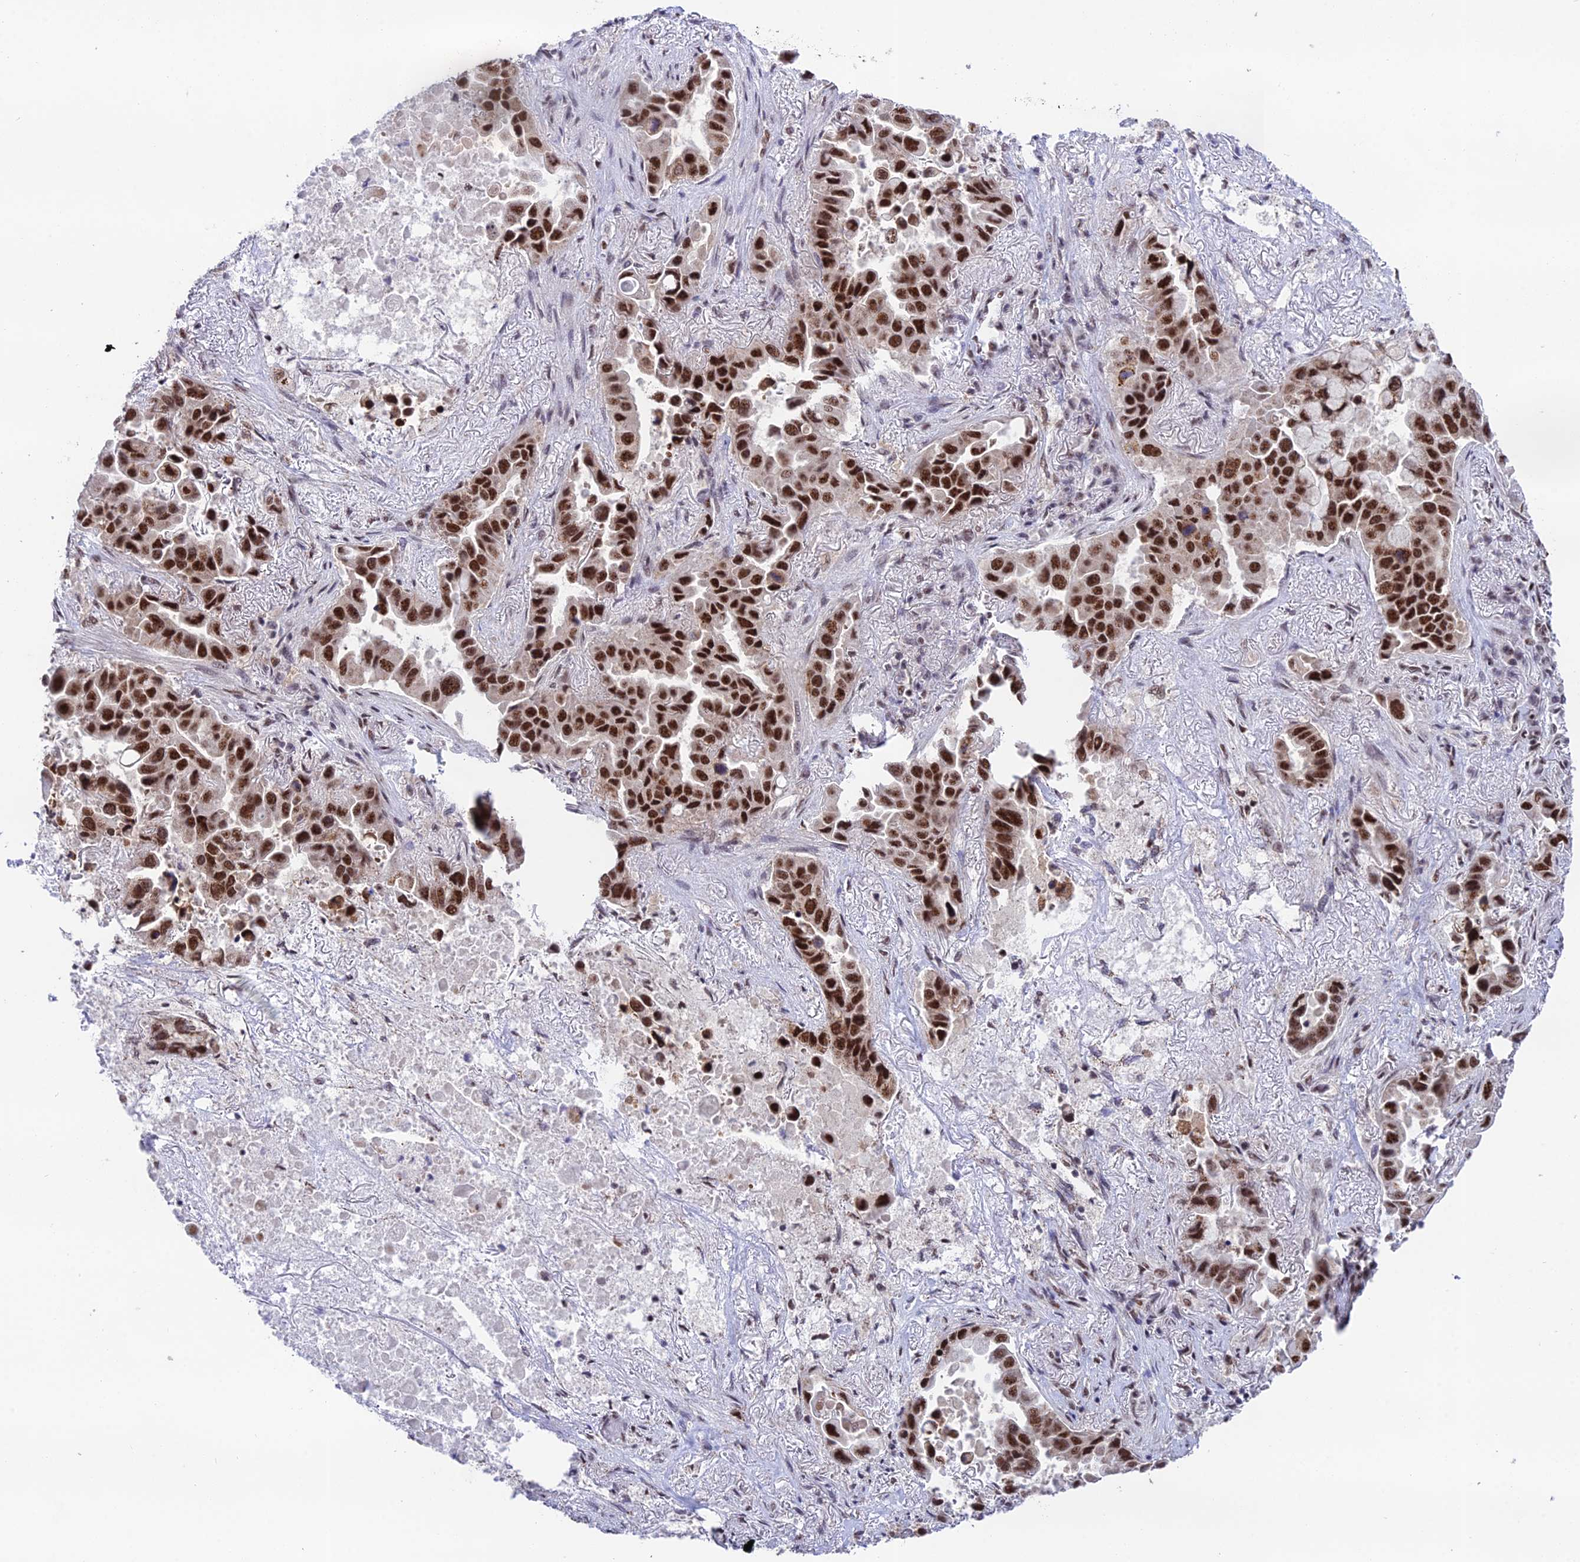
{"staining": {"intensity": "strong", "quantity": ">75%", "location": "nuclear"}, "tissue": "lung cancer", "cell_type": "Tumor cells", "image_type": "cancer", "snomed": [{"axis": "morphology", "description": "Adenocarcinoma, NOS"}, {"axis": "topography", "description": "Lung"}], "caption": "Tumor cells demonstrate high levels of strong nuclear staining in about >75% of cells in lung cancer (adenocarcinoma).", "gene": "THOC7", "patient": {"sex": "male", "age": 64}}